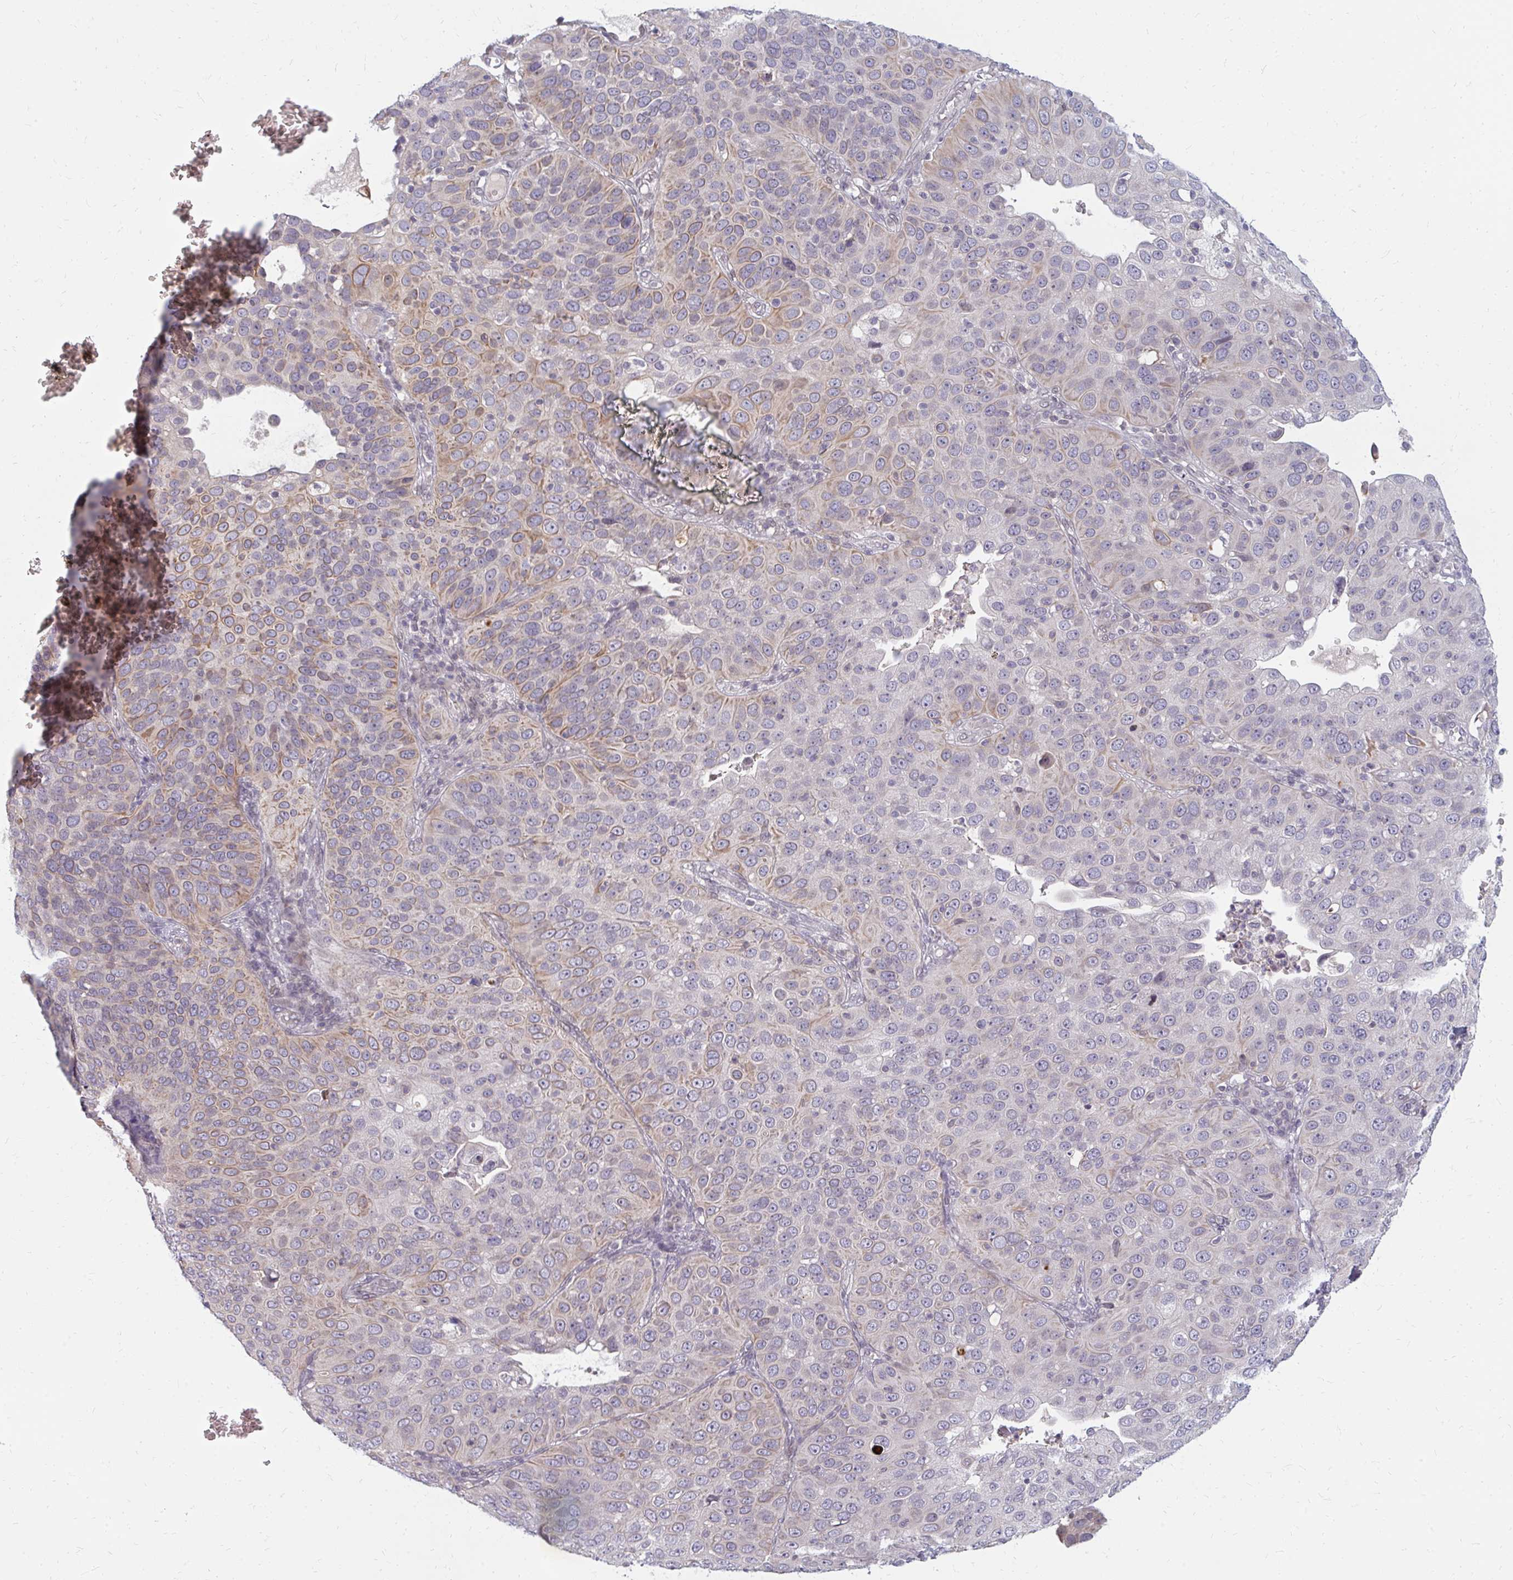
{"staining": {"intensity": "moderate", "quantity": "25%-75%", "location": "cytoplasmic/membranous"}, "tissue": "cervical cancer", "cell_type": "Tumor cells", "image_type": "cancer", "snomed": [{"axis": "morphology", "description": "Squamous cell carcinoma, NOS"}, {"axis": "topography", "description": "Cervix"}], "caption": "Tumor cells display moderate cytoplasmic/membranous staining in approximately 25%-75% of cells in squamous cell carcinoma (cervical).", "gene": "GPC5", "patient": {"sex": "female", "age": 36}}